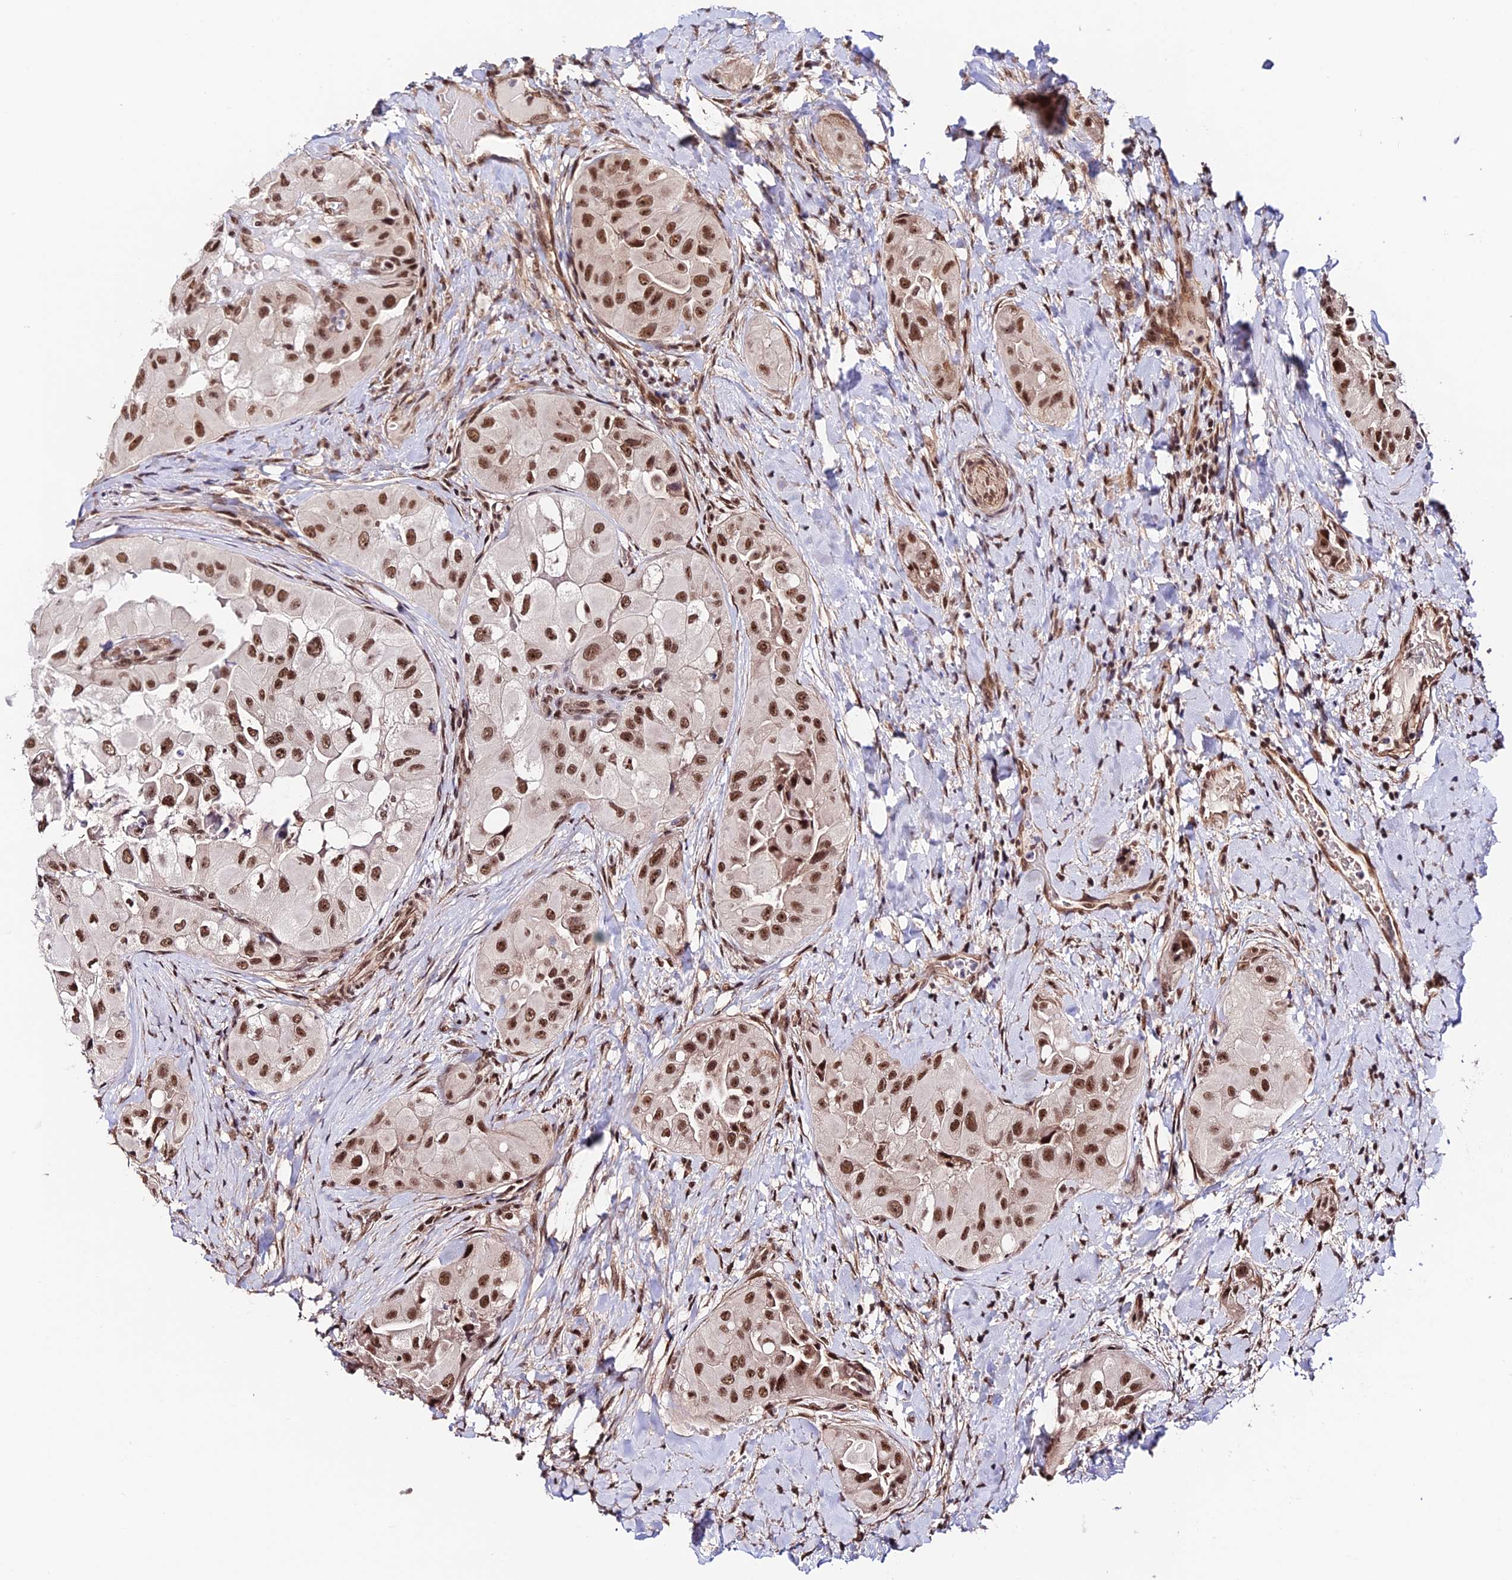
{"staining": {"intensity": "strong", "quantity": ">75%", "location": "nuclear"}, "tissue": "thyroid cancer", "cell_type": "Tumor cells", "image_type": "cancer", "snomed": [{"axis": "morphology", "description": "Normal tissue, NOS"}, {"axis": "morphology", "description": "Papillary adenocarcinoma, NOS"}, {"axis": "topography", "description": "Thyroid gland"}], "caption": "Immunohistochemistry (IHC) photomicrograph of thyroid cancer stained for a protein (brown), which reveals high levels of strong nuclear staining in approximately >75% of tumor cells.", "gene": "RBM42", "patient": {"sex": "female", "age": 59}}